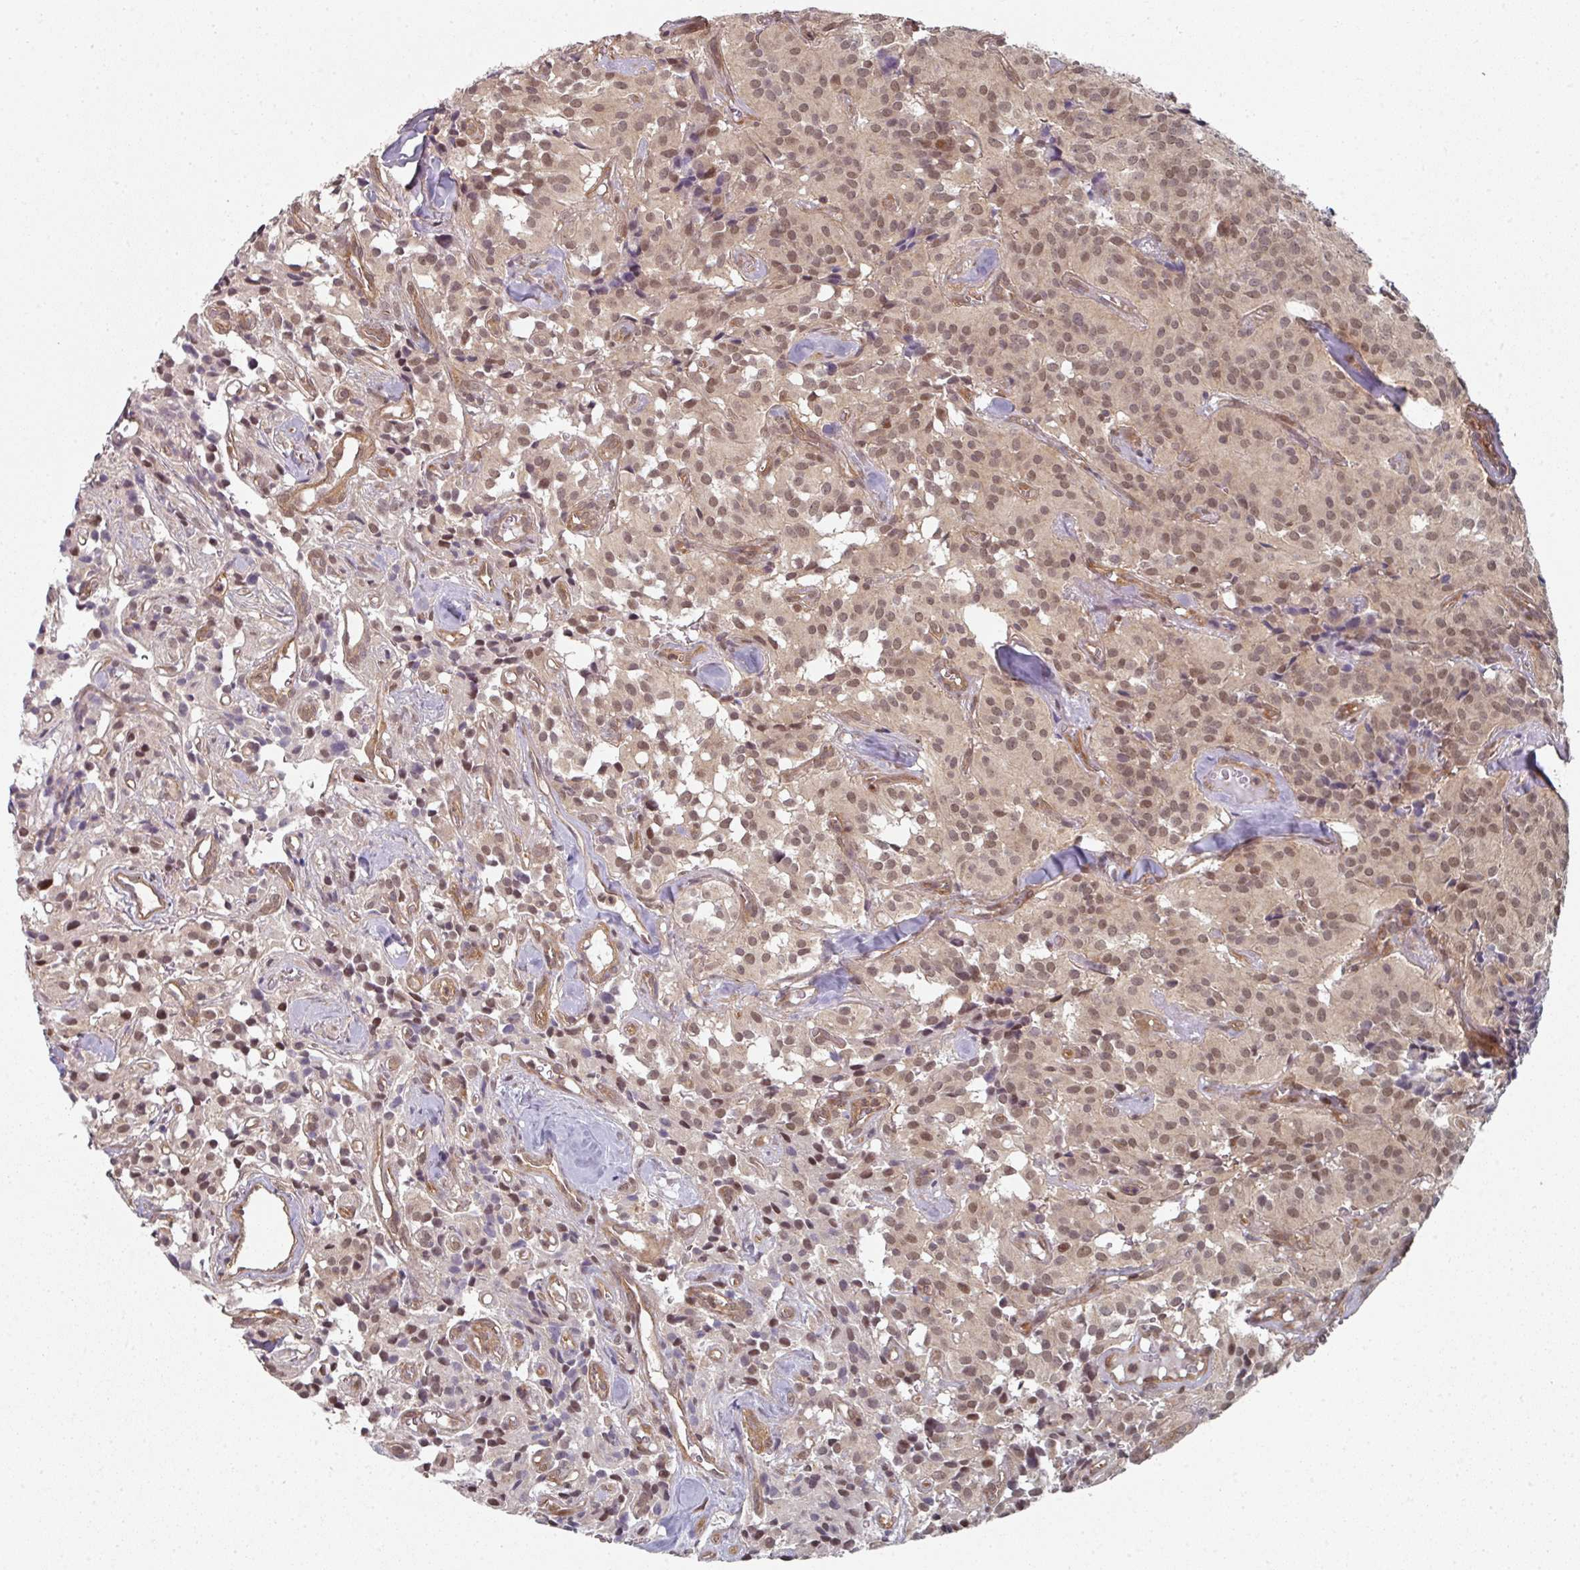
{"staining": {"intensity": "moderate", "quantity": ">75%", "location": "nuclear"}, "tissue": "glioma", "cell_type": "Tumor cells", "image_type": "cancer", "snomed": [{"axis": "morphology", "description": "Glioma, malignant, Low grade"}, {"axis": "topography", "description": "Brain"}], "caption": "Moderate nuclear protein expression is identified in about >75% of tumor cells in glioma.", "gene": "PSME3IP1", "patient": {"sex": "male", "age": 42}}